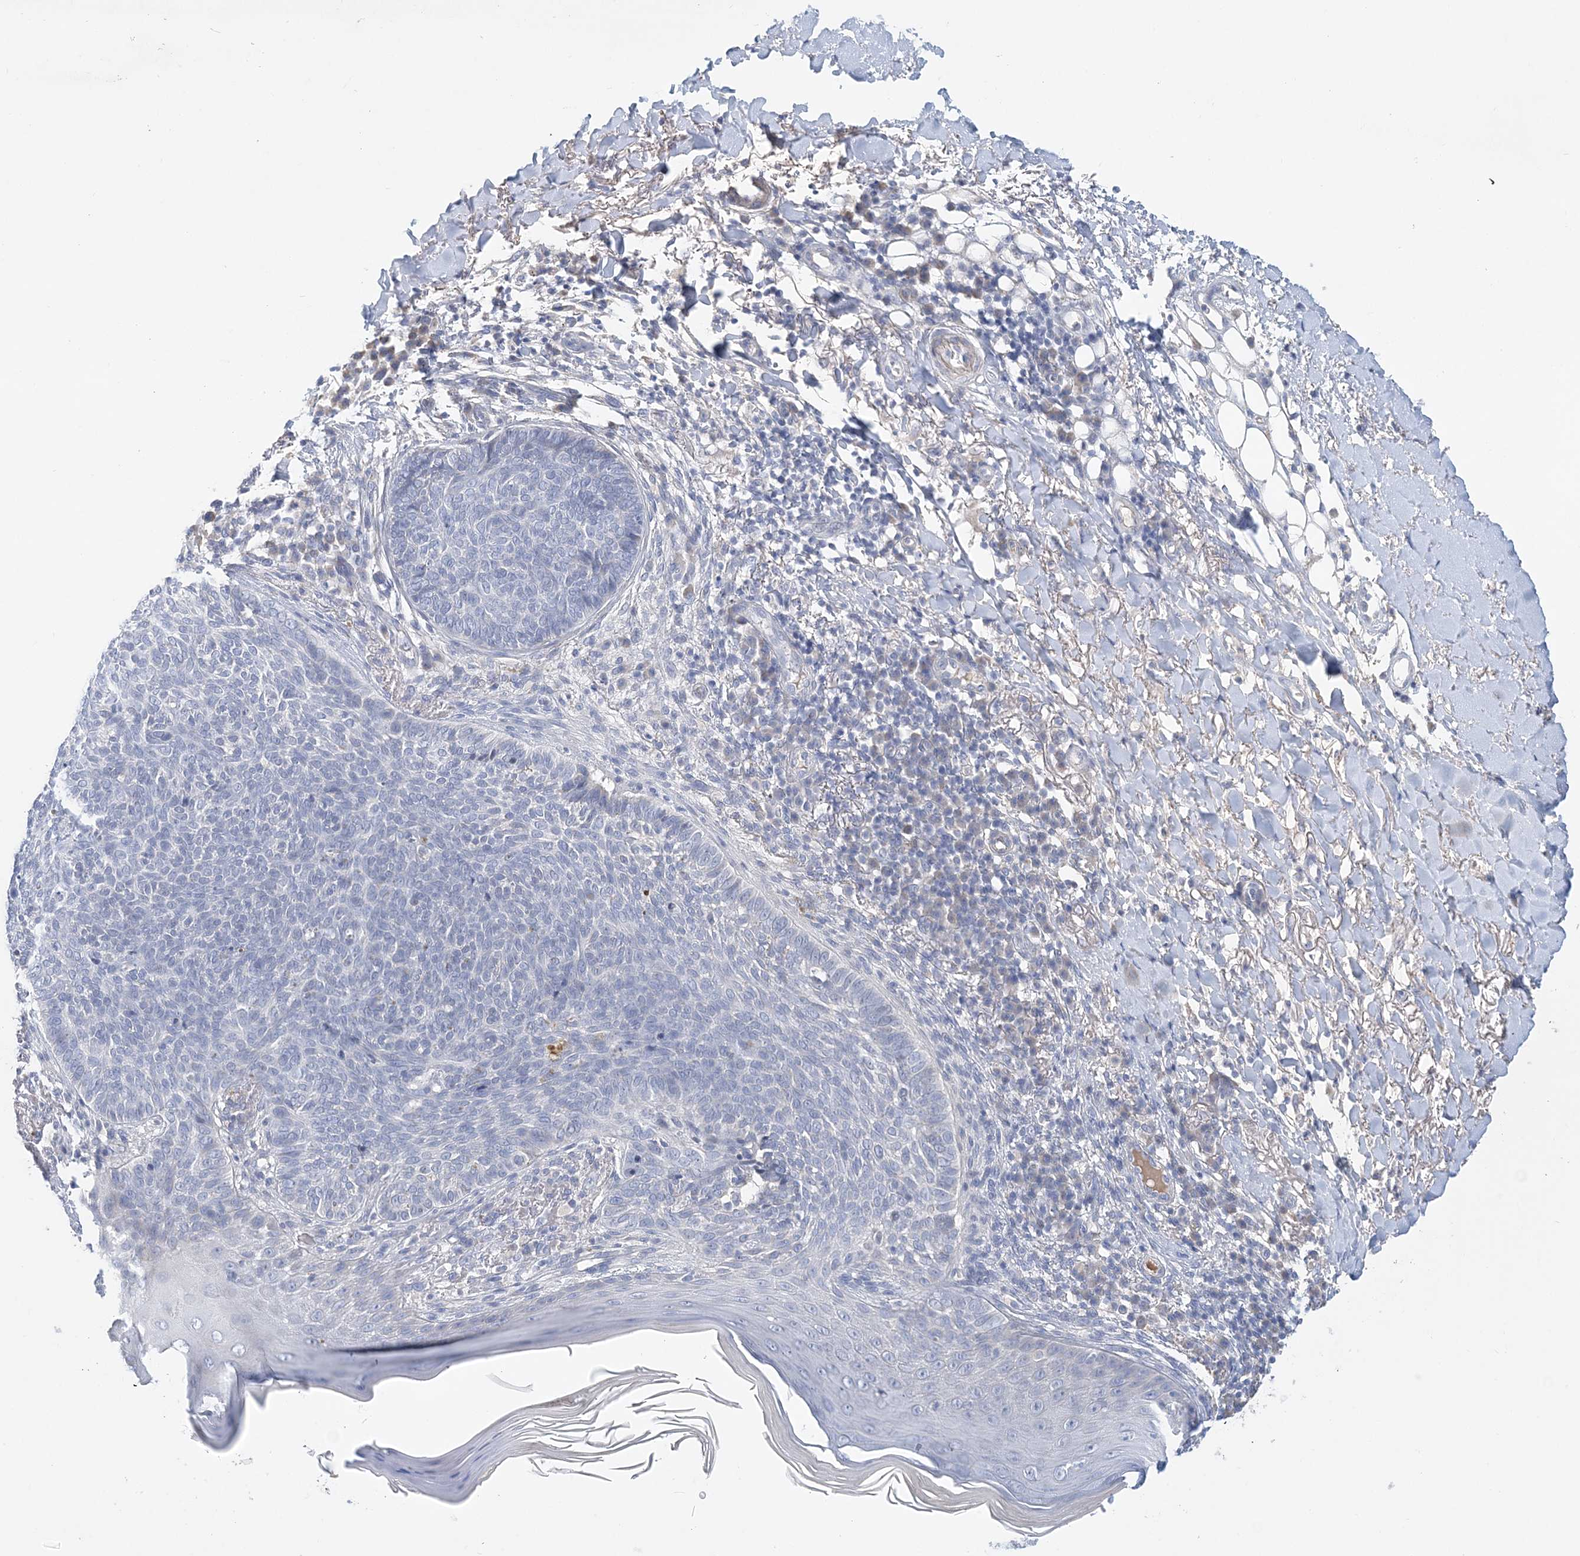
{"staining": {"intensity": "negative", "quantity": "none", "location": "none"}, "tissue": "skin cancer", "cell_type": "Tumor cells", "image_type": "cancer", "snomed": [{"axis": "morphology", "description": "Basal cell carcinoma"}, {"axis": "topography", "description": "Skin"}], "caption": "High magnification brightfield microscopy of skin basal cell carcinoma stained with DAB (3,3'-diaminobenzidine) (brown) and counterstained with hematoxylin (blue): tumor cells show no significant staining.", "gene": "LRRIQ4", "patient": {"sex": "male", "age": 85}}